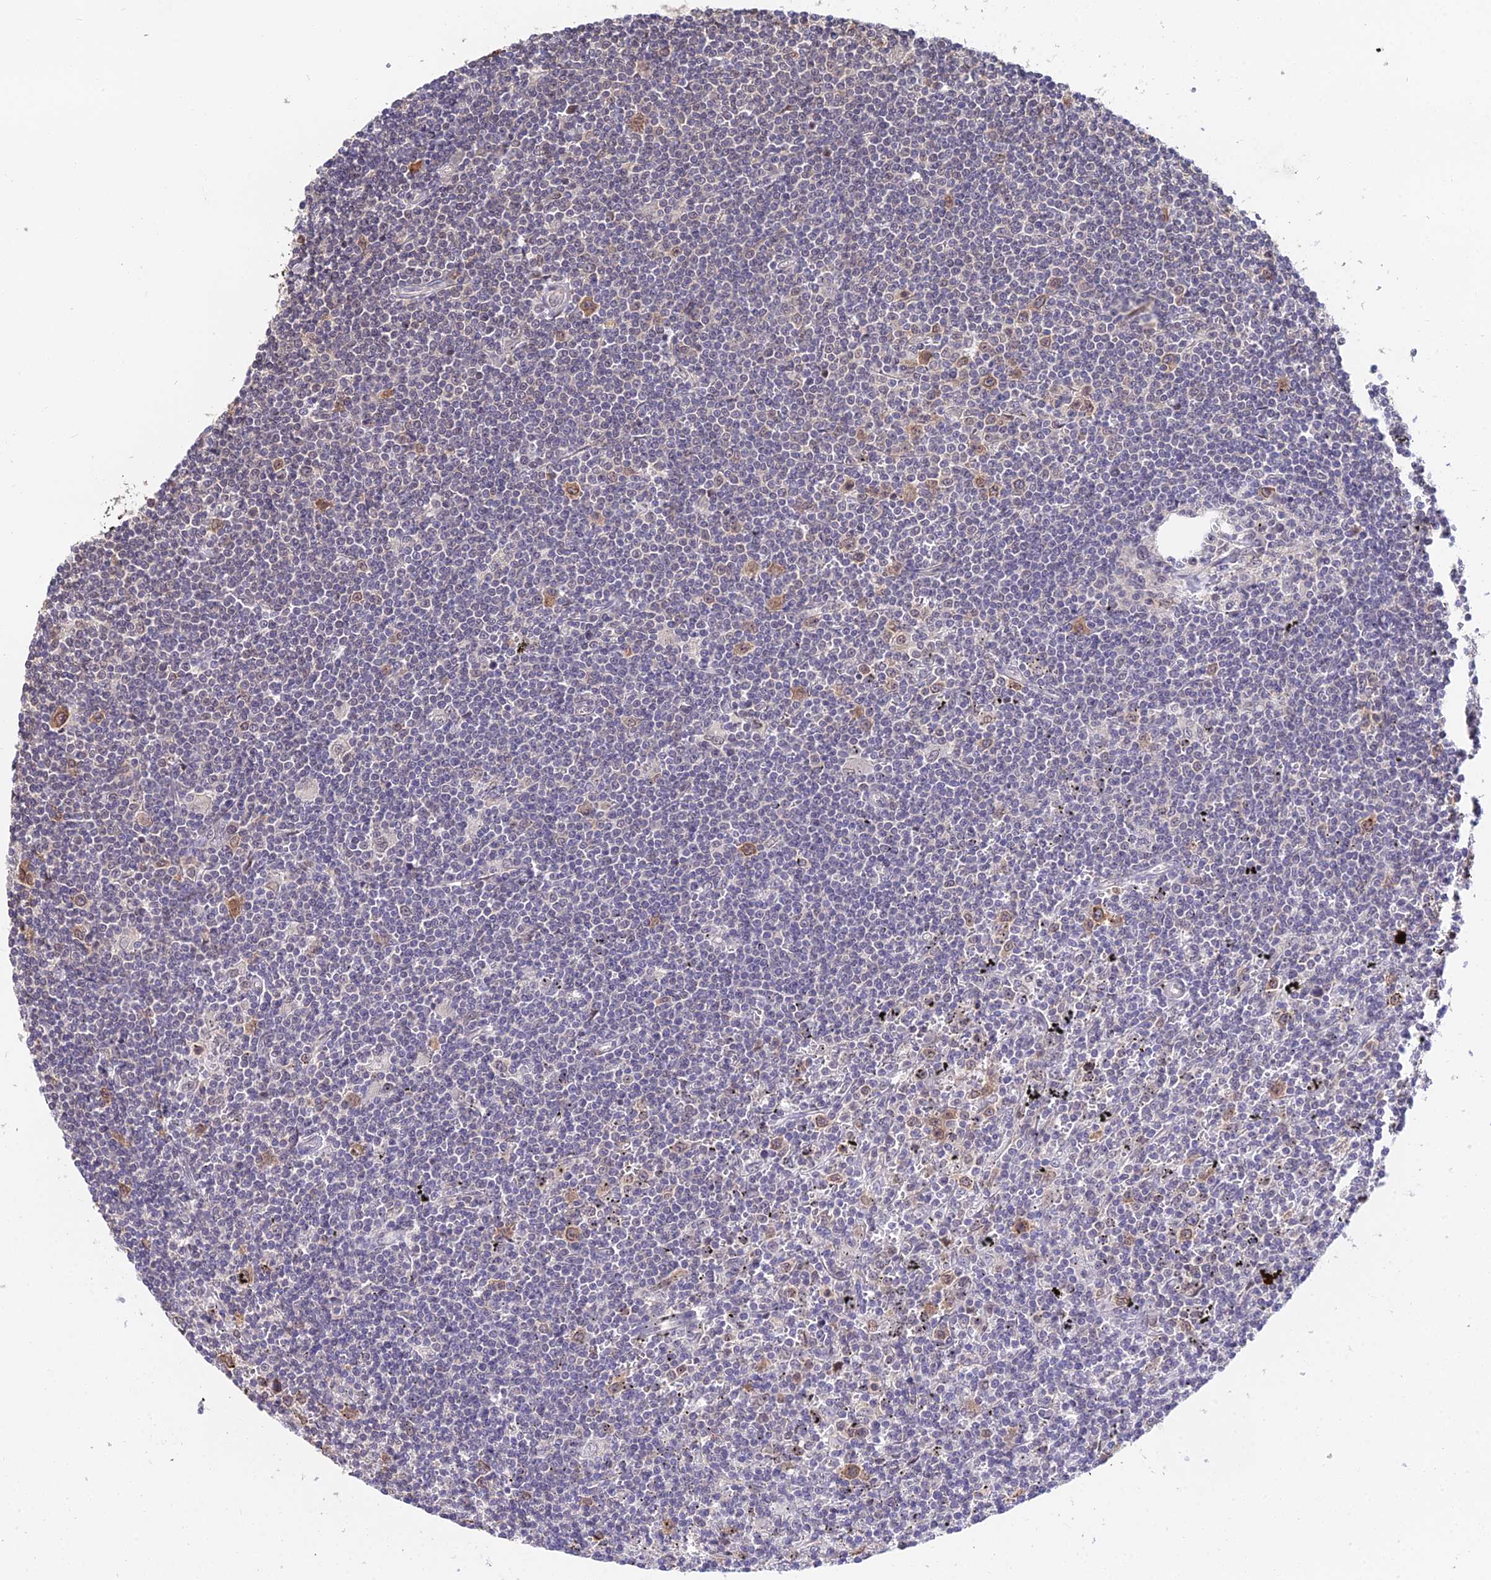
{"staining": {"intensity": "negative", "quantity": "none", "location": "none"}, "tissue": "lymphoma", "cell_type": "Tumor cells", "image_type": "cancer", "snomed": [{"axis": "morphology", "description": "Malignant lymphoma, non-Hodgkin's type, Low grade"}, {"axis": "topography", "description": "Spleen"}], "caption": "This micrograph is of malignant lymphoma, non-Hodgkin's type (low-grade) stained with IHC to label a protein in brown with the nuclei are counter-stained blue. There is no staining in tumor cells. The staining is performed using DAB brown chromogen with nuclei counter-stained in using hematoxylin.", "gene": "INPP4A", "patient": {"sex": "male", "age": 76}}